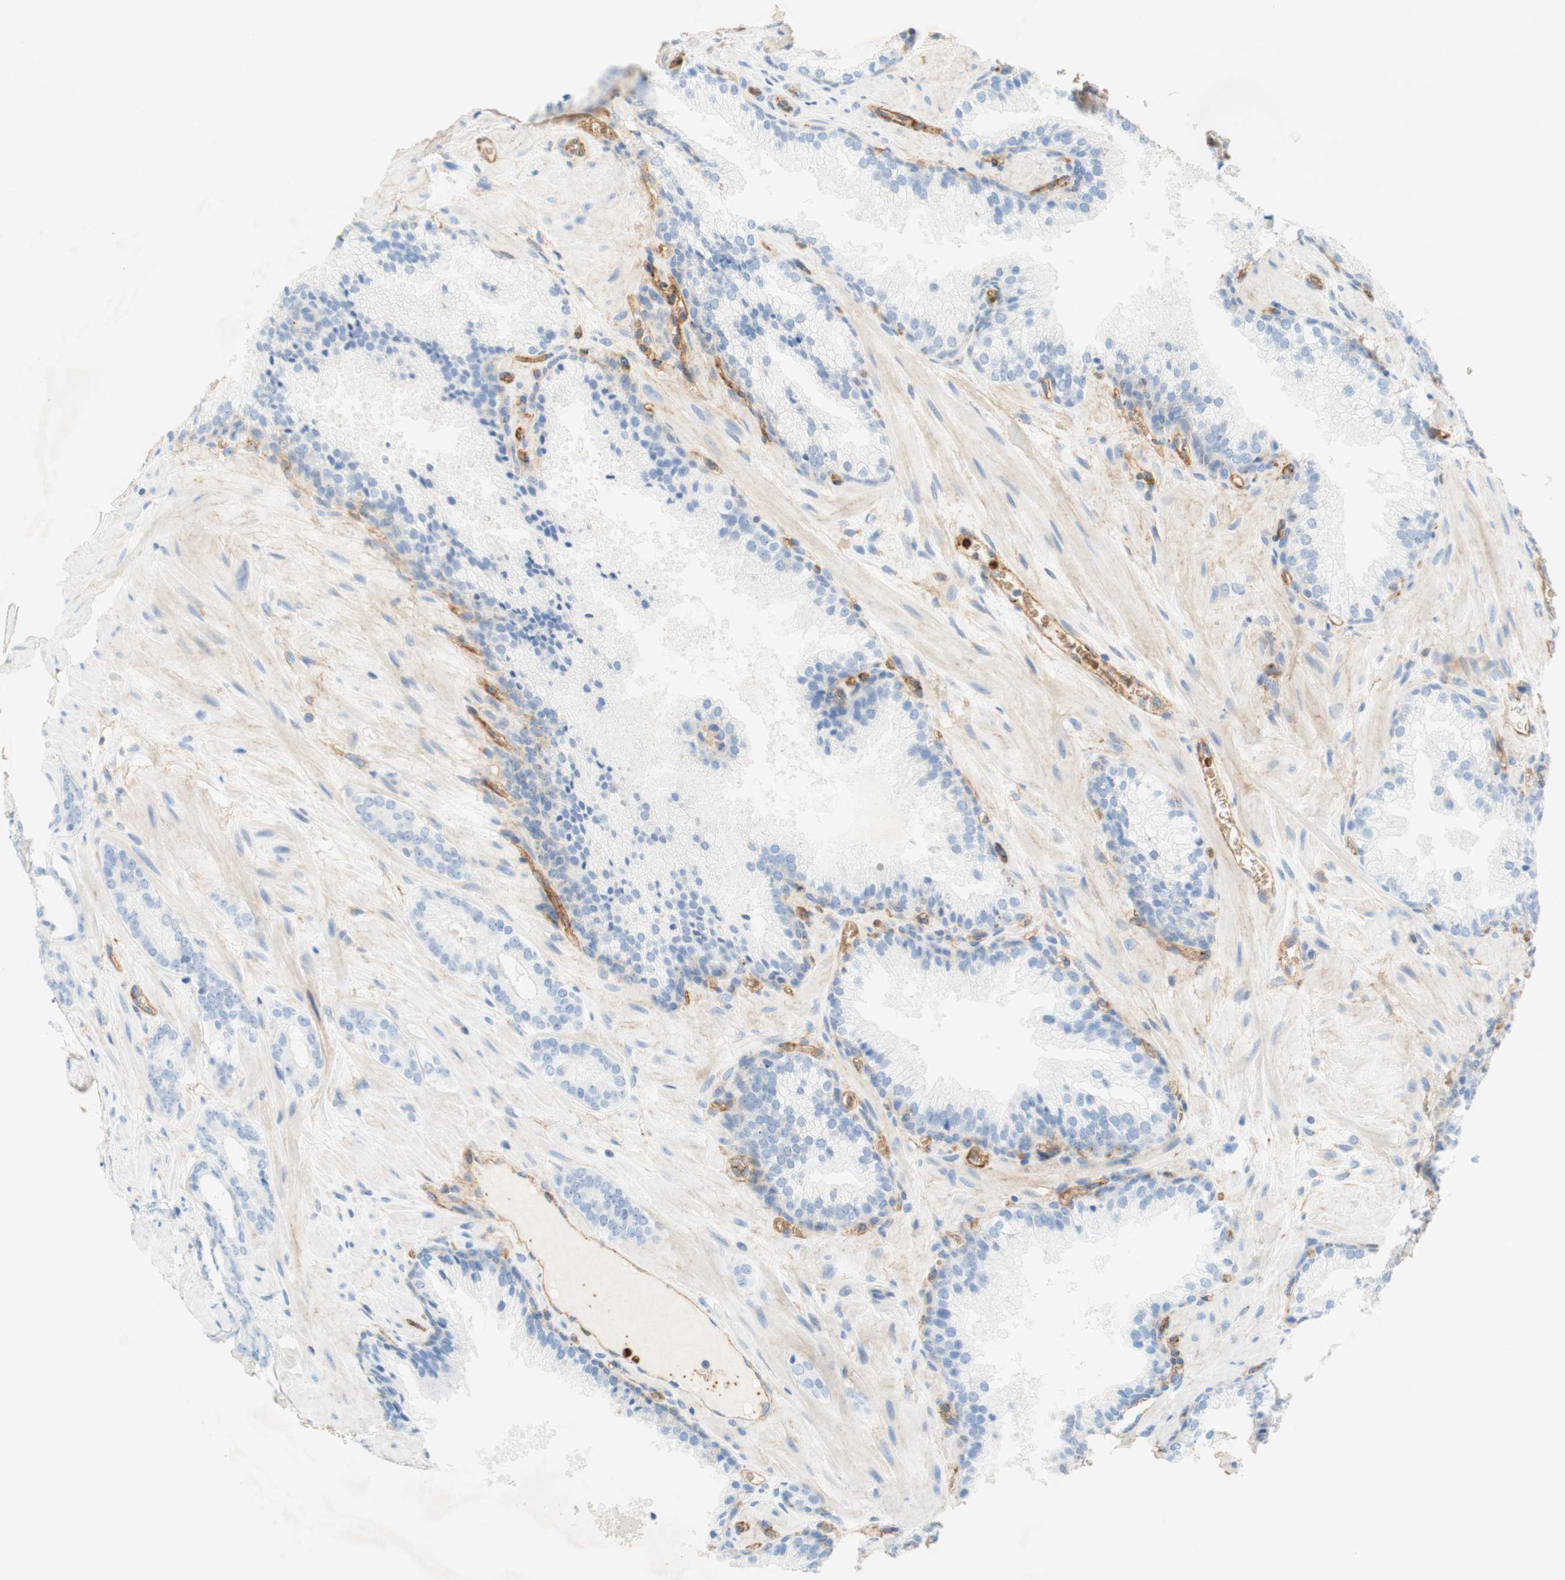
{"staining": {"intensity": "negative", "quantity": "none", "location": "none"}, "tissue": "prostate cancer", "cell_type": "Tumor cells", "image_type": "cancer", "snomed": [{"axis": "morphology", "description": "Adenocarcinoma, Low grade"}, {"axis": "topography", "description": "Prostate"}], "caption": "IHC of prostate cancer (low-grade adenocarcinoma) displays no positivity in tumor cells.", "gene": "STOM", "patient": {"sex": "male", "age": 63}}